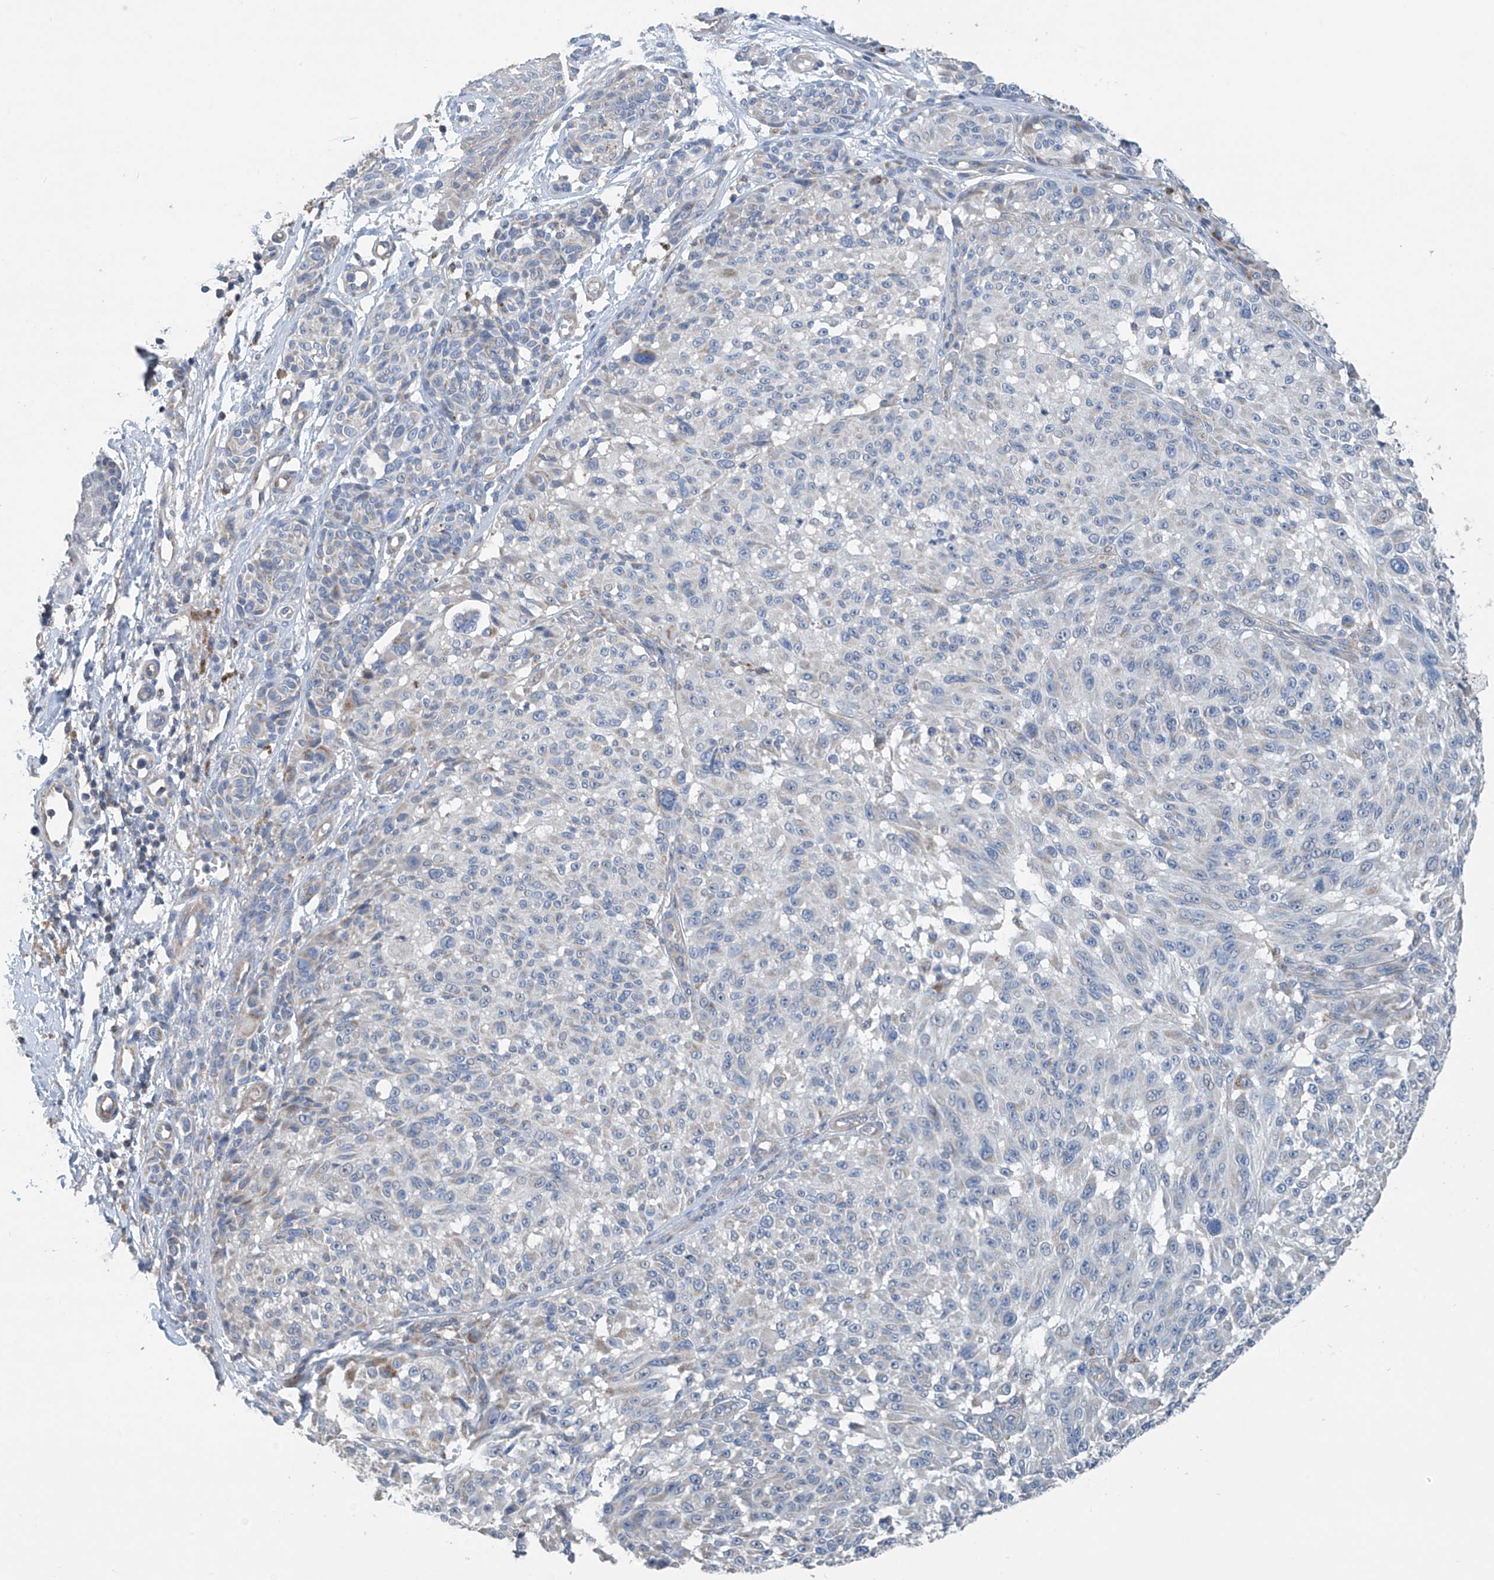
{"staining": {"intensity": "weak", "quantity": "<25%", "location": "cytoplasmic/membranous"}, "tissue": "melanoma", "cell_type": "Tumor cells", "image_type": "cancer", "snomed": [{"axis": "morphology", "description": "Malignant melanoma, NOS"}, {"axis": "topography", "description": "Skin"}], "caption": "This is an immunohistochemistry (IHC) photomicrograph of melanoma. There is no staining in tumor cells.", "gene": "SYN3", "patient": {"sex": "male", "age": 83}}